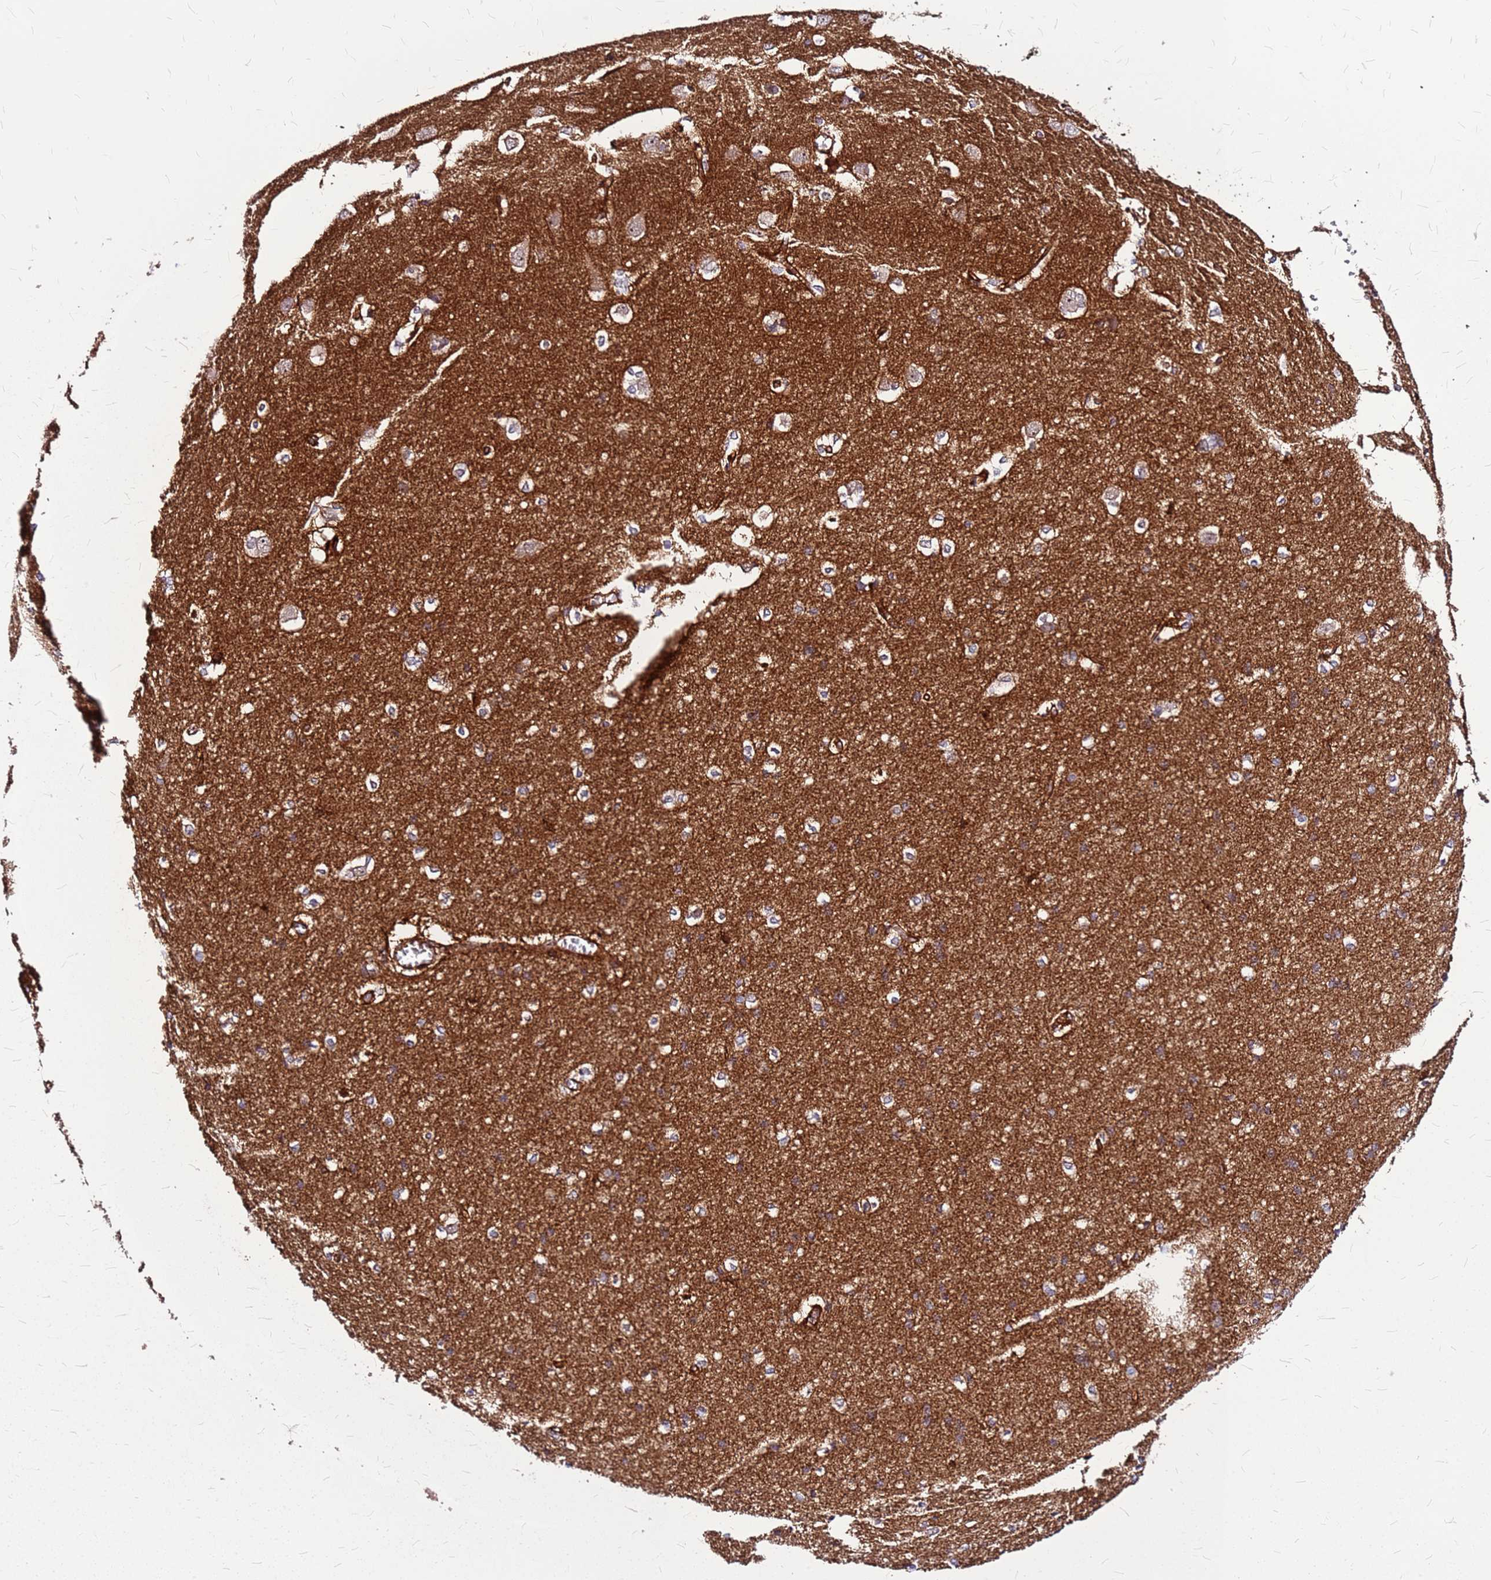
{"staining": {"intensity": "moderate", "quantity": ">75%", "location": "cytoplasmic/membranous"}, "tissue": "cerebral cortex", "cell_type": "Endothelial cells", "image_type": "normal", "snomed": [{"axis": "morphology", "description": "Normal tissue, NOS"}, {"axis": "topography", "description": "Cerebral cortex"}], "caption": "Immunohistochemical staining of benign human cerebral cortex demonstrates medium levels of moderate cytoplasmic/membranous expression in approximately >75% of endothelial cells.", "gene": "TOPAZ1", "patient": {"sex": "male", "age": 37}}